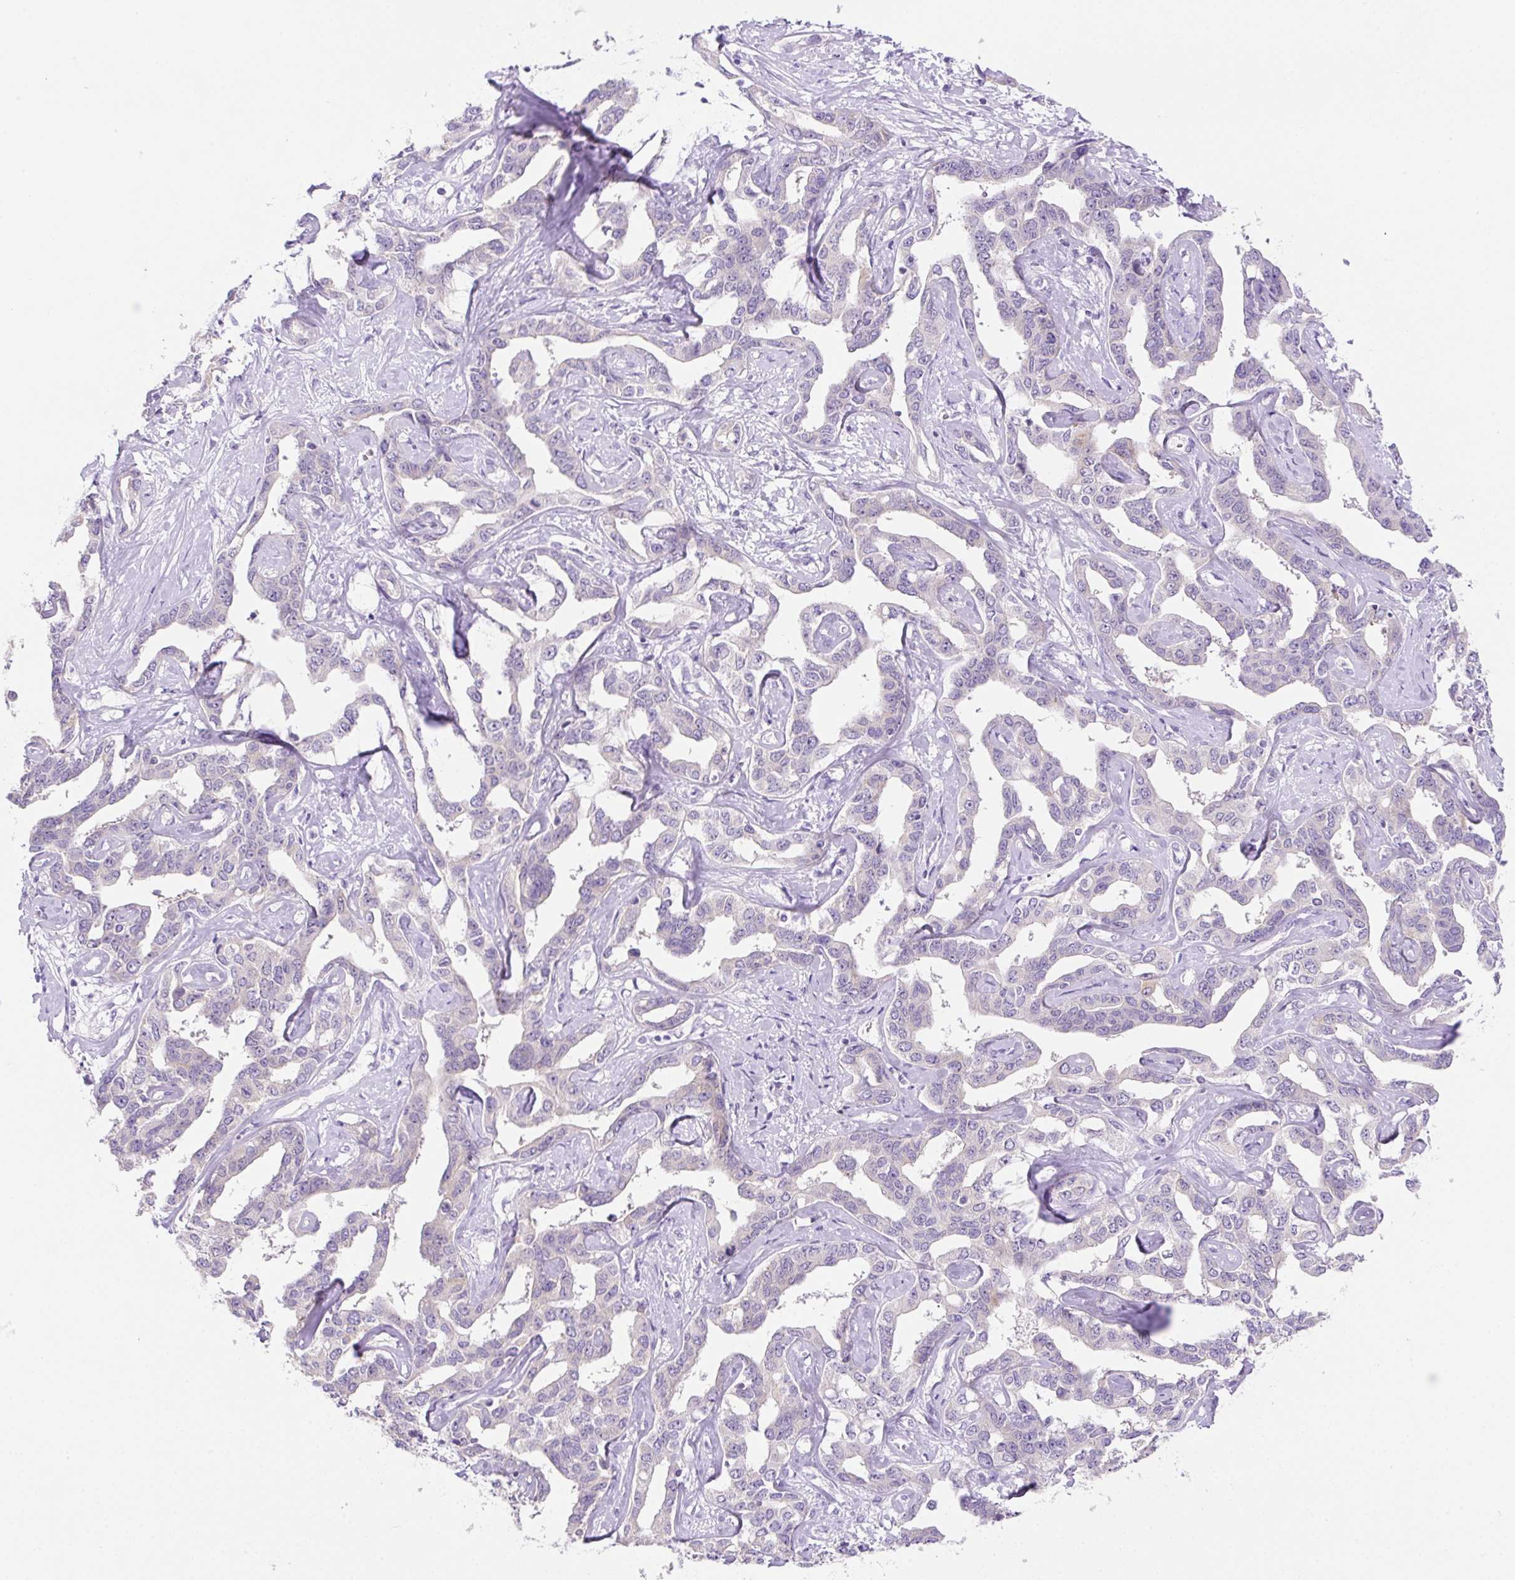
{"staining": {"intensity": "weak", "quantity": "<25%", "location": "cytoplasmic/membranous"}, "tissue": "liver cancer", "cell_type": "Tumor cells", "image_type": "cancer", "snomed": [{"axis": "morphology", "description": "Cholangiocarcinoma"}, {"axis": "topography", "description": "Liver"}], "caption": "A micrograph of liver cancer stained for a protein shows no brown staining in tumor cells.", "gene": "NDST3", "patient": {"sex": "male", "age": 59}}